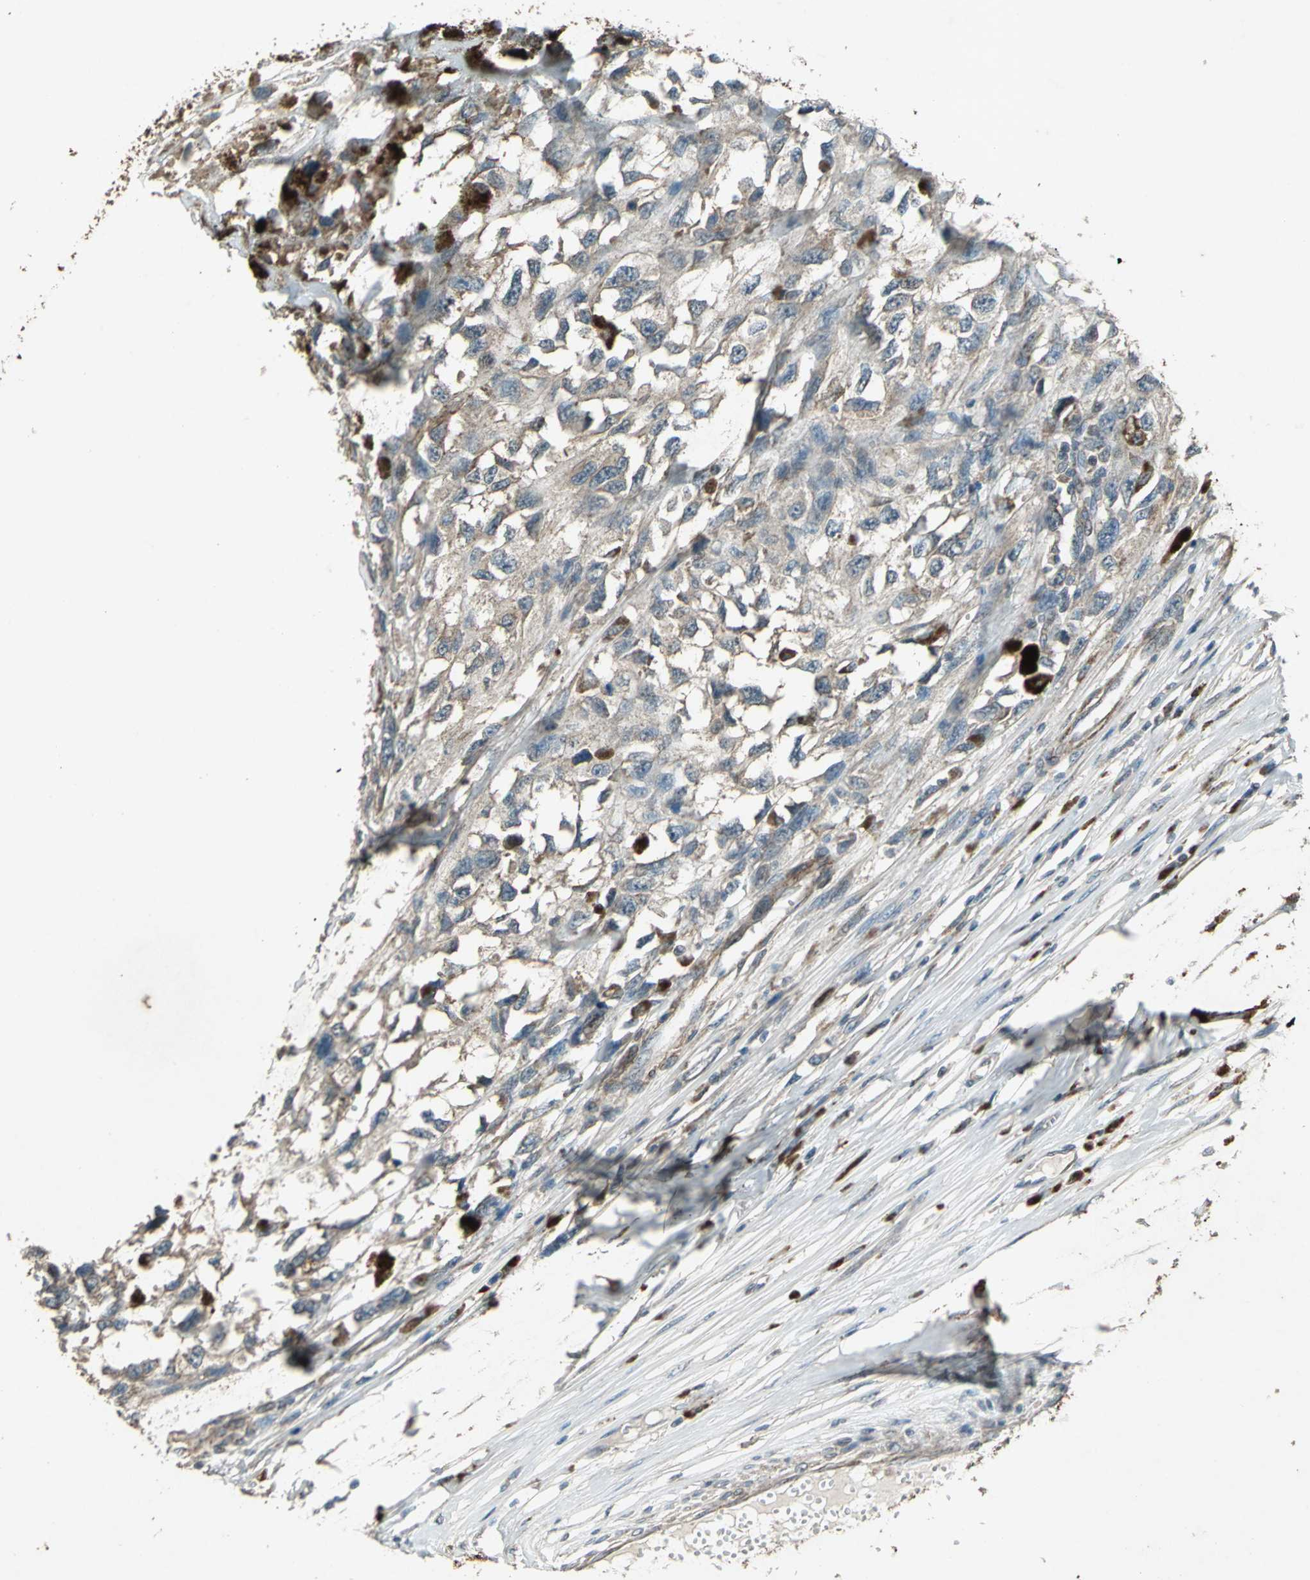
{"staining": {"intensity": "moderate", "quantity": ">75%", "location": "cytoplasmic/membranous"}, "tissue": "melanoma", "cell_type": "Tumor cells", "image_type": "cancer", "snomed": [{"axis": "morphology", "description": "Malignant melanoma, Metastatic site"}, {"axis": "topography", "description": "Lymph node"}], "caption": "Immunohistochemistry (DAB (3,3'-diaminobenzidine)) staining of melanoma demonstrates moderate cytoplasmic/membranous protein positivity in approximately >75% of tumor cells.", "gene": "SEPTIN4", "patient": {"sex": "male", "age": 59}}